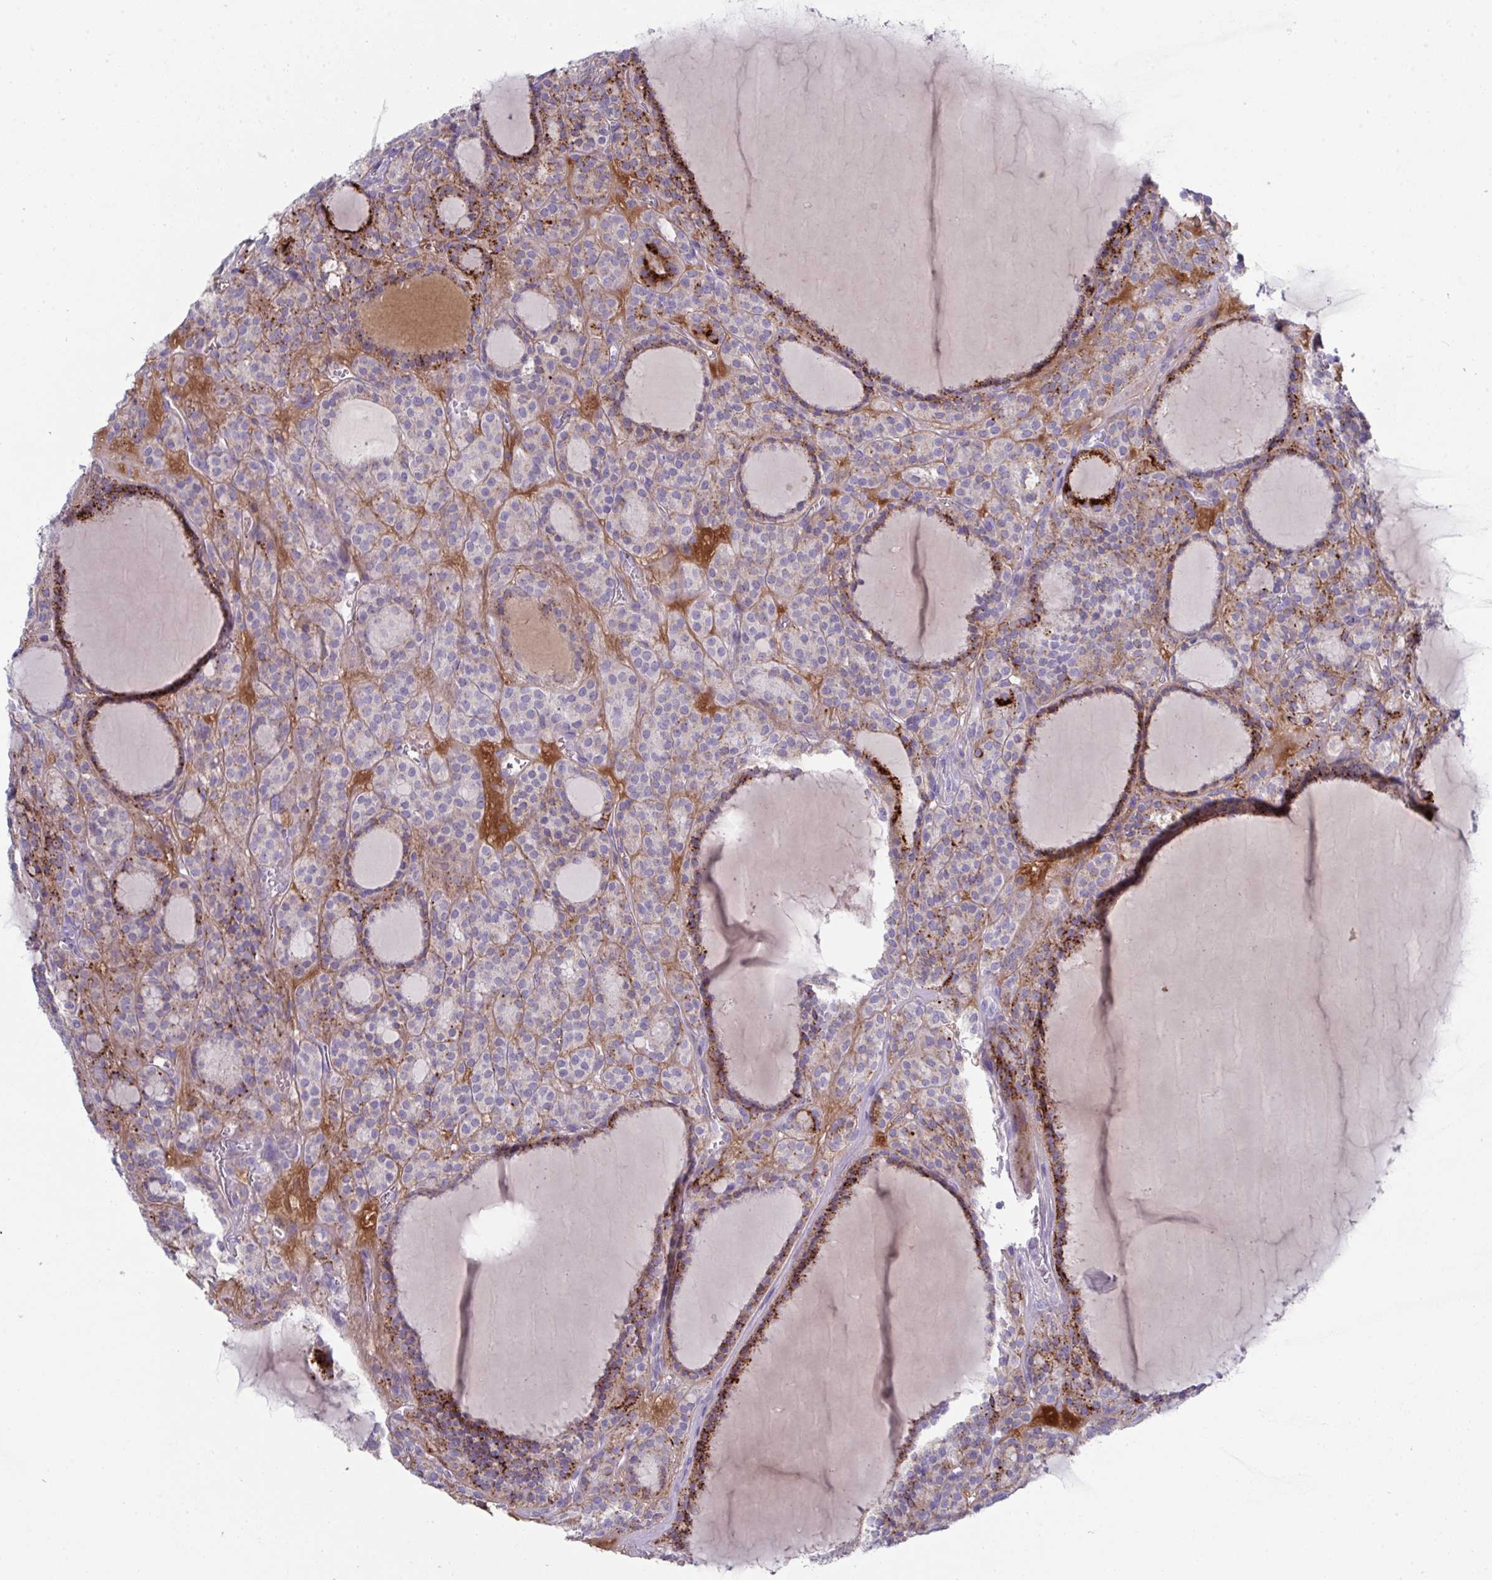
{"staining": {"intensity": "negative", "quantity": "none", "location": "none"}, "tissue": "thyroid cancer", "cell_type": "Tumor cells", "image_type": "cancer", "snomed": [{"axis": "morphology", "description": "Follicular adenoma carcinoma, NOS"}, {"axis": "topography", "description": "Thyroid gland"}], "caption": "Micrograph shows no significant protein expression in tumor cells of thyroid follicular adenoma carcinoma.", "gene": "HGFAC", "patient": {"sex": "female", "age": 63}}